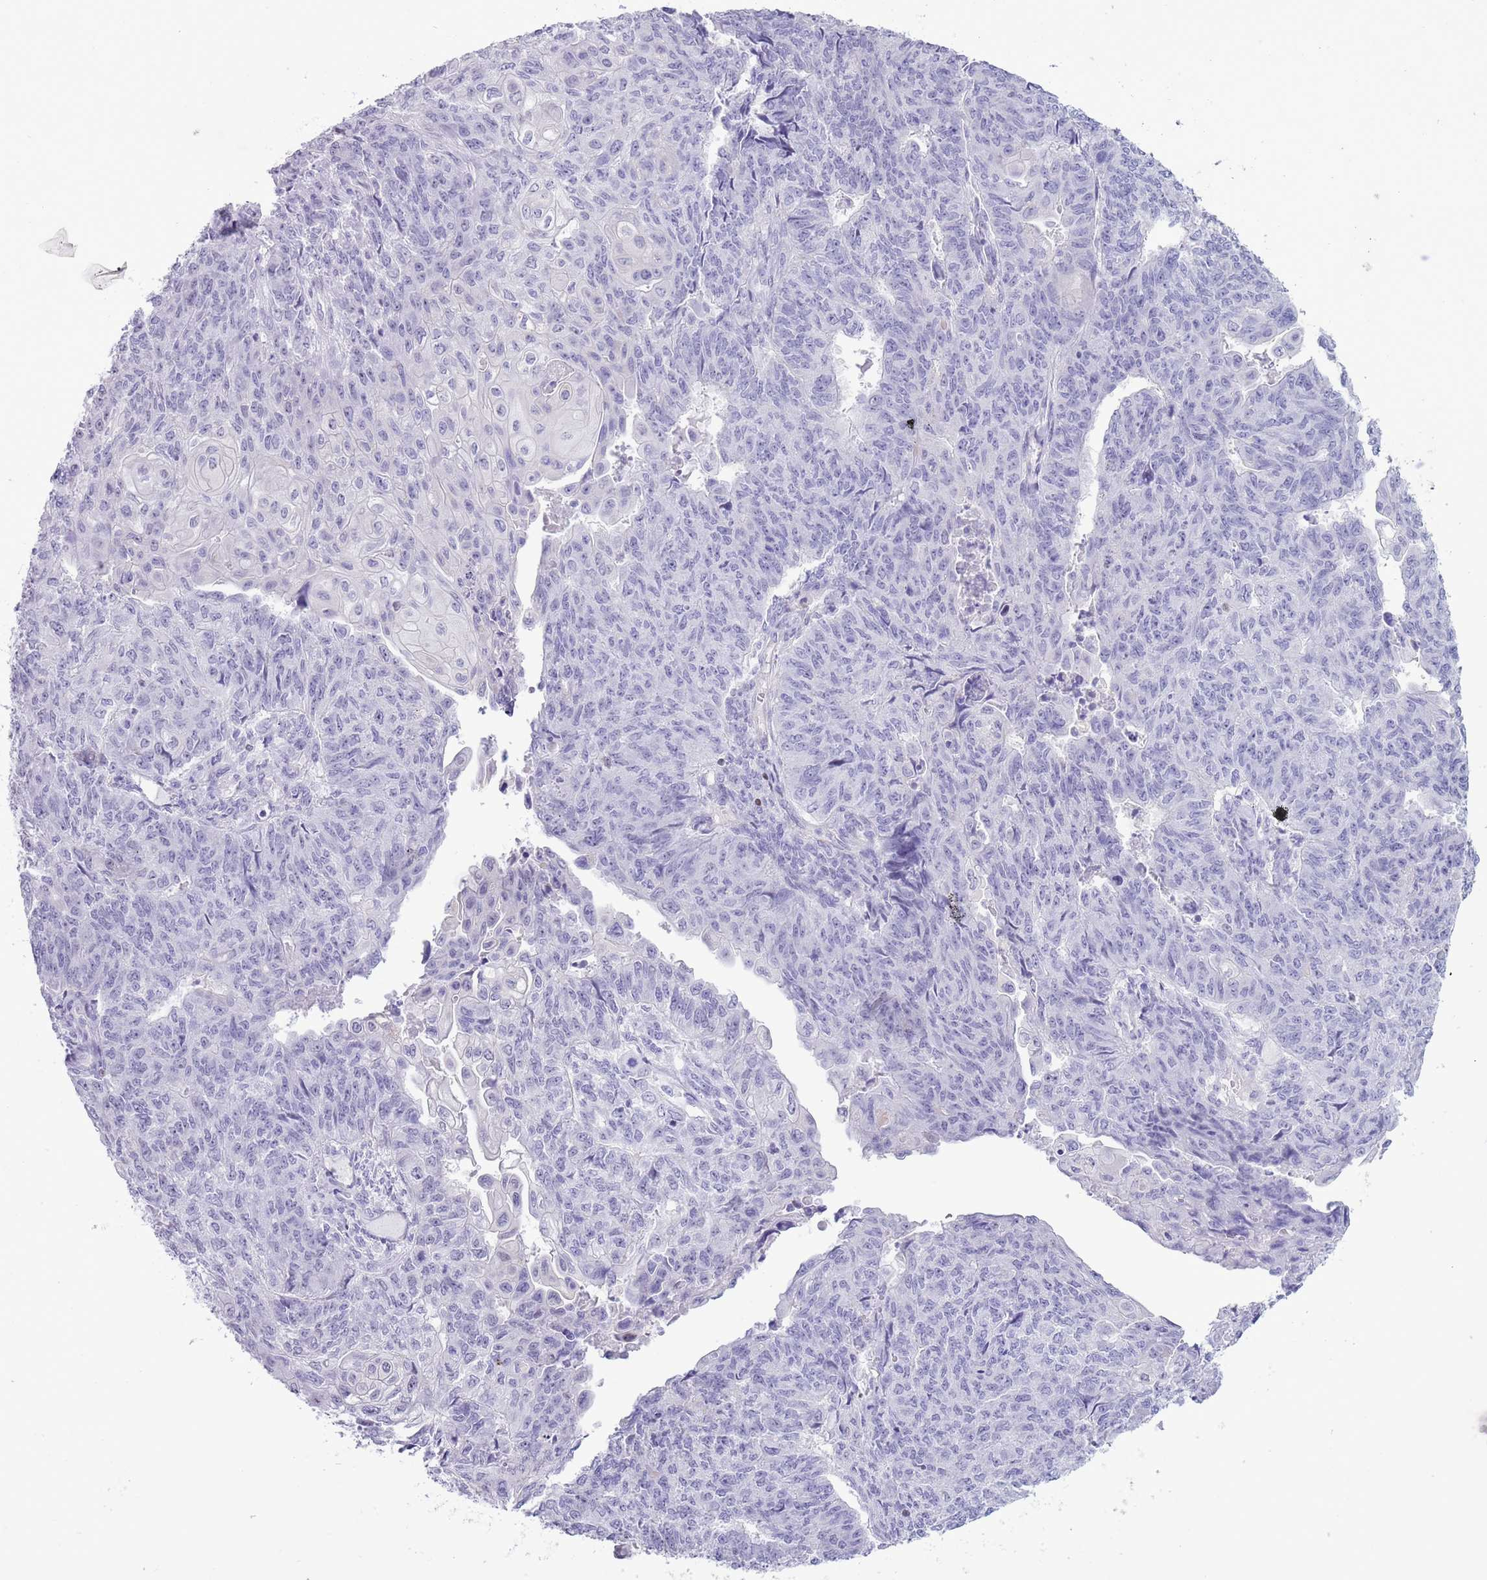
{"staining": {"intensity": "negative", "quantity": "none", "location": "none"}, "tissue": "endometrial cancer", "cell_type": "Tumor cells", "image_type": "cancer", "snomed": [{"axis": "morphology", "description": "Adenocarcinoma, NOS"}, {"axis": "topography", "description": "Endometrium"}], "caption": "Endometrial adenocarcinoma was stained to show a protein in brown. There is no significant expression in tumor cells. (DAB (3,3'-diaminobenzidine) immunohistochemistry visualized using brightfield microscopy, high magnification).", "gene": "BCL11B", "patient": {"sex": "female", "age": 32}}